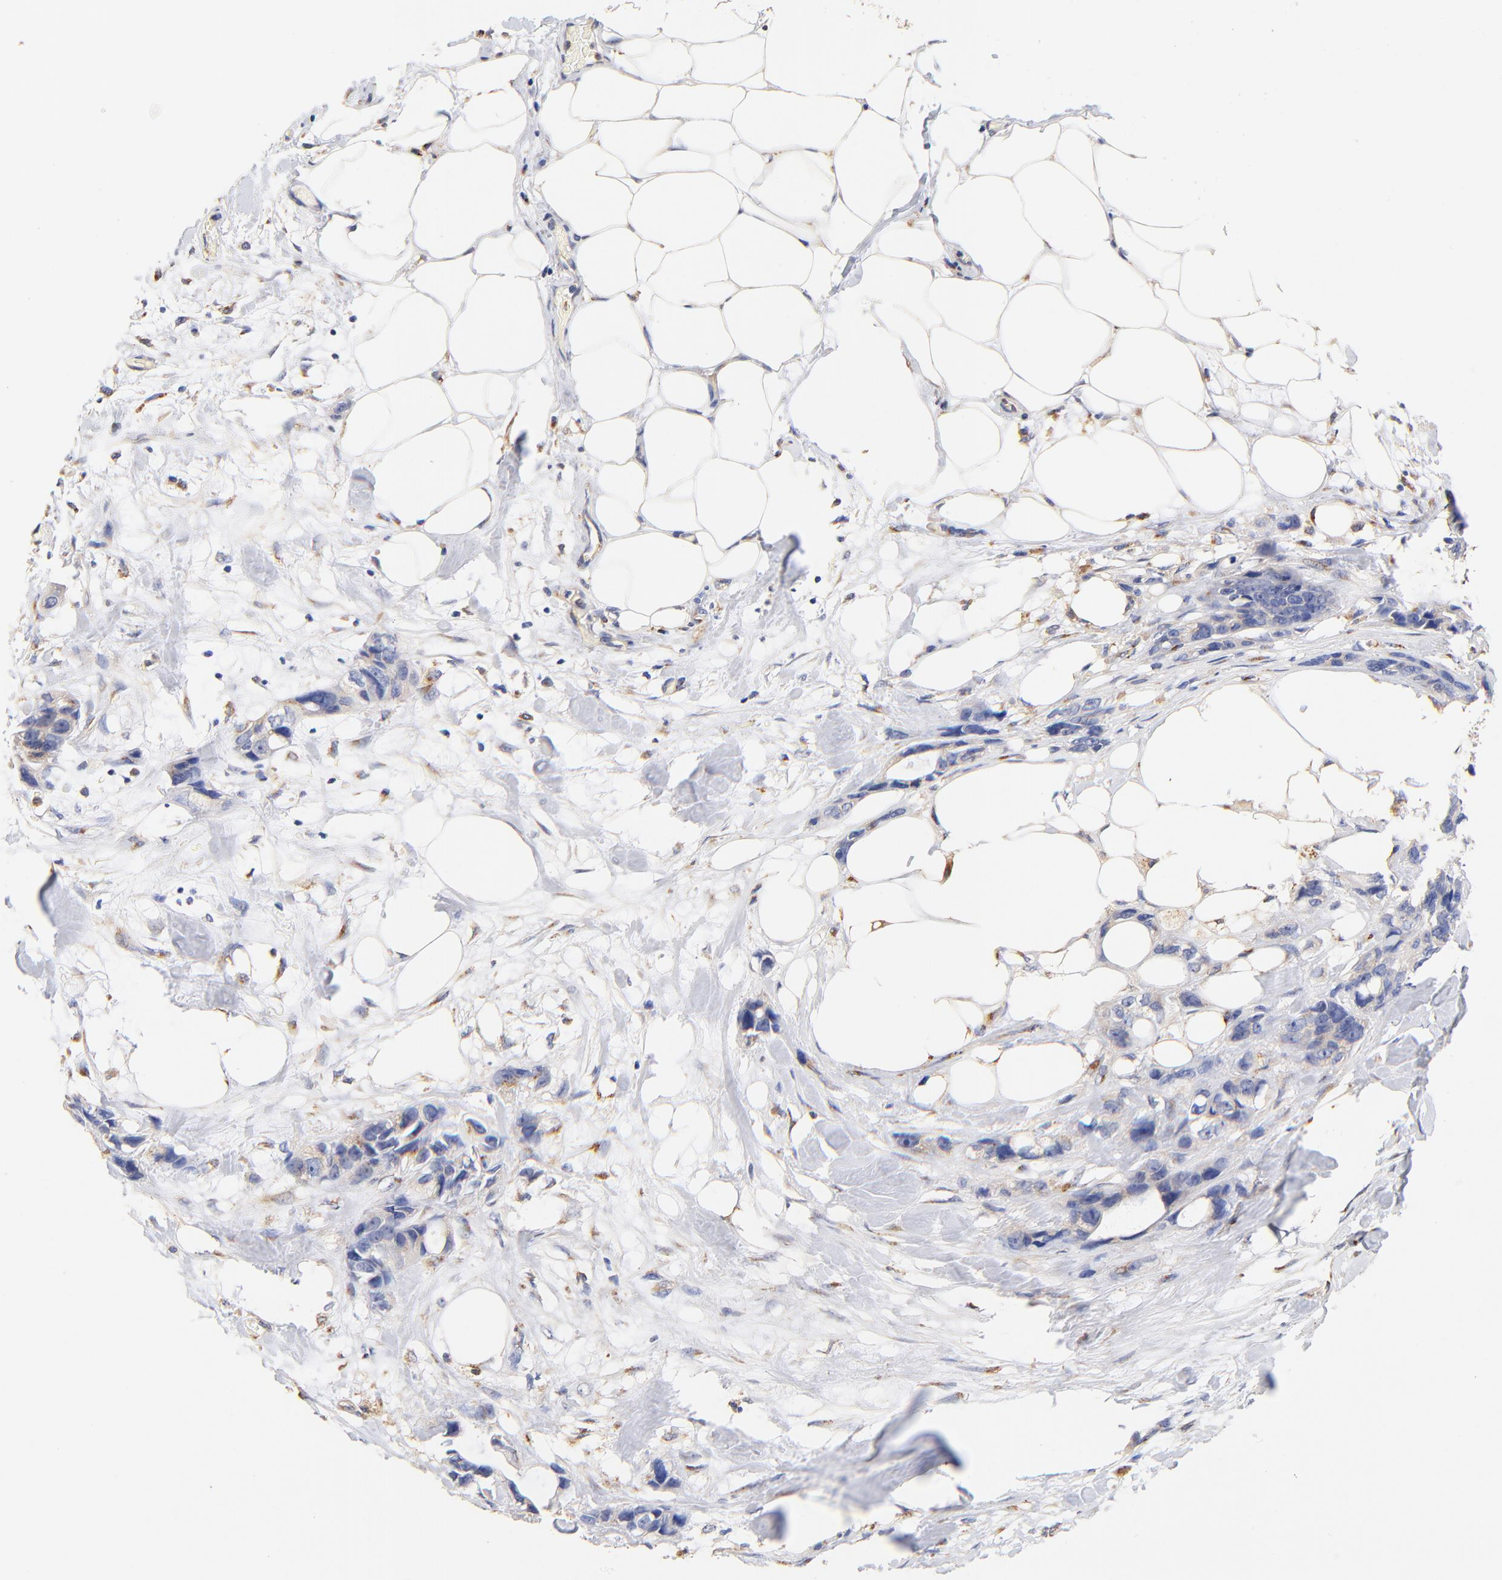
{"staining": {"intensity": "negative", "quantity": "none", "location": "none"}, "tissue": "stomach cancer", "cell_type": "Tumor cells", "image_type": "cancer", "snomed": [{"axis": "morphology", "description": "Adenocarcinoma, NOS"}, {"axis": "topography", "description": "Stomach, upper"}], "caption": "Micrograph shows no protein expression in tumor cells of adenocarcinoma (stomach) tissue.", "gene": "FMNL3", "patient": {"sex": "male", "age": 47}}